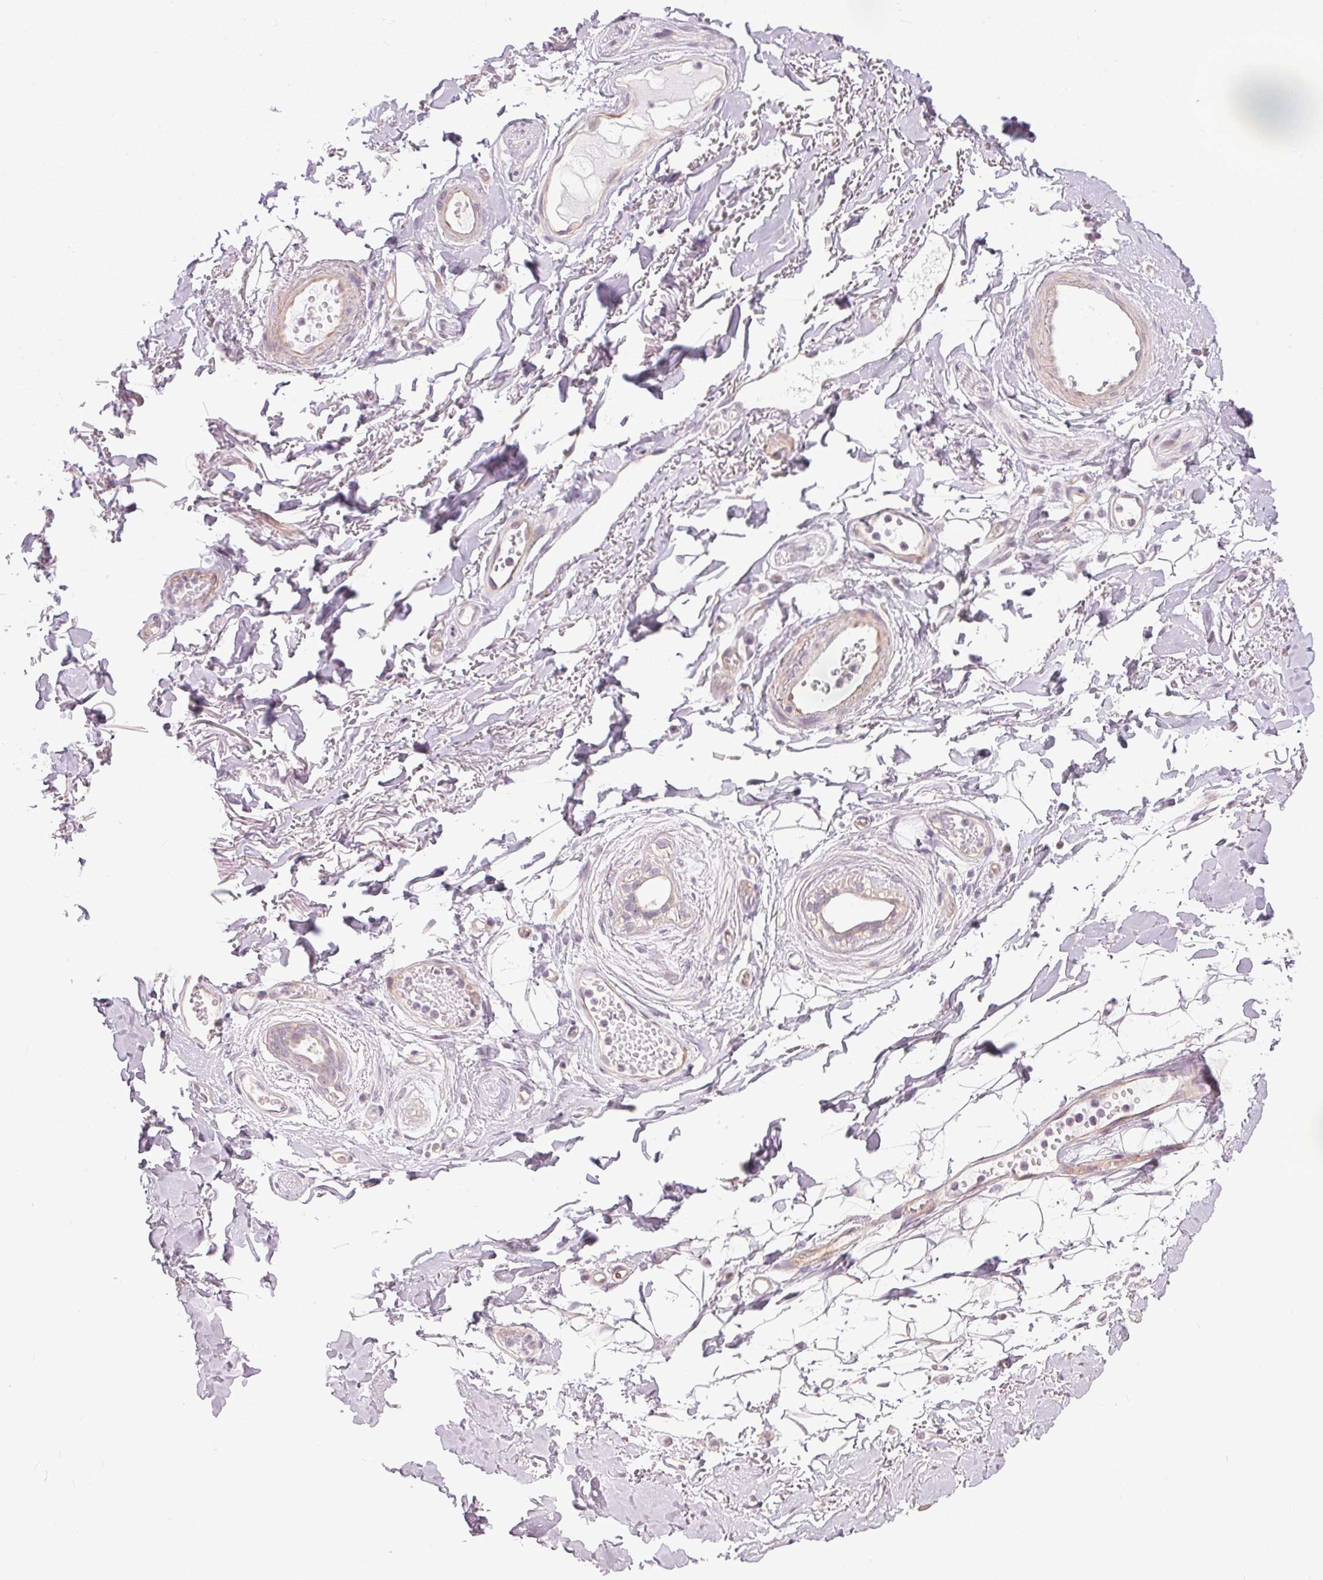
{"staining": {"intensity": "negative", "quantity": "none", "location": "none"}, "tissue": "adipose tissue", "cell_type": "Adipocytes", "image_type": "normal", "snomed": [{"axis": "morphology", "description": "Normal tissue, NOS"}, {"axis": "topography", "description": "Anal"}, {"axis": "topography", "description": "Peripheral nerve tissue"}], "caption": "DAB immunohistochemical staining of normal human adipose tissue displays no significant expression in adipocytes.", "gene": "GDAP1L1", "patient": {"sex": "male", "age": 78}}